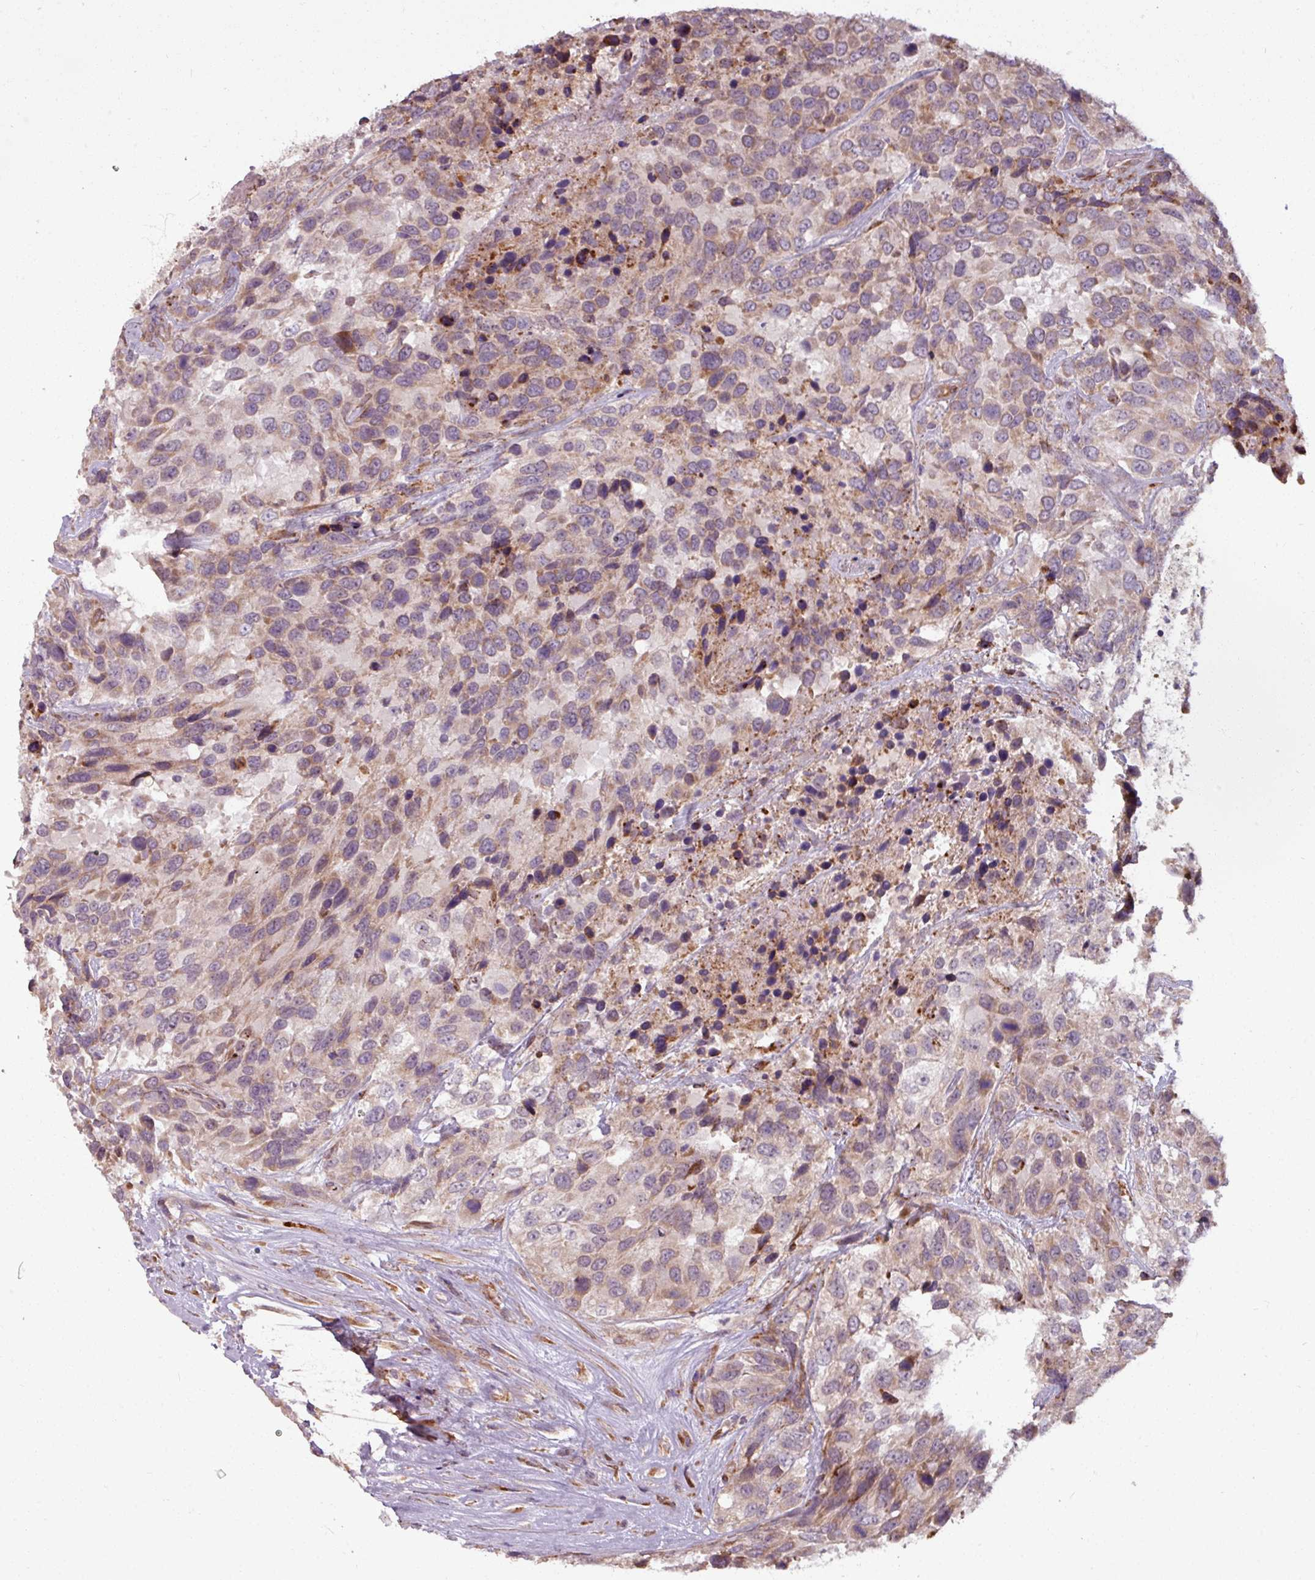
{"staining": {"intensity": "weak", "quantity": "25%-75%", "location": "cytoplasmic/membranous"}, "tissue": "urothelial cancer", "cell_type": "Tumor cells", "image_type": "cancer", "snomed": [{"axis": "morphology", "description": "Urothelial carcinoma, High grade"}, {"axis": "topography", "description": "Urinary bladder"}], "caption": "There is low levels of weak cytoplasmic/membranous expression in tumor cells of urothelial carcinoma (high-grade), as demonstrated by immunohistochemical staining (brown color).", "gene": "MAGT1", "patient": {"sex": "female", "age": 70}}